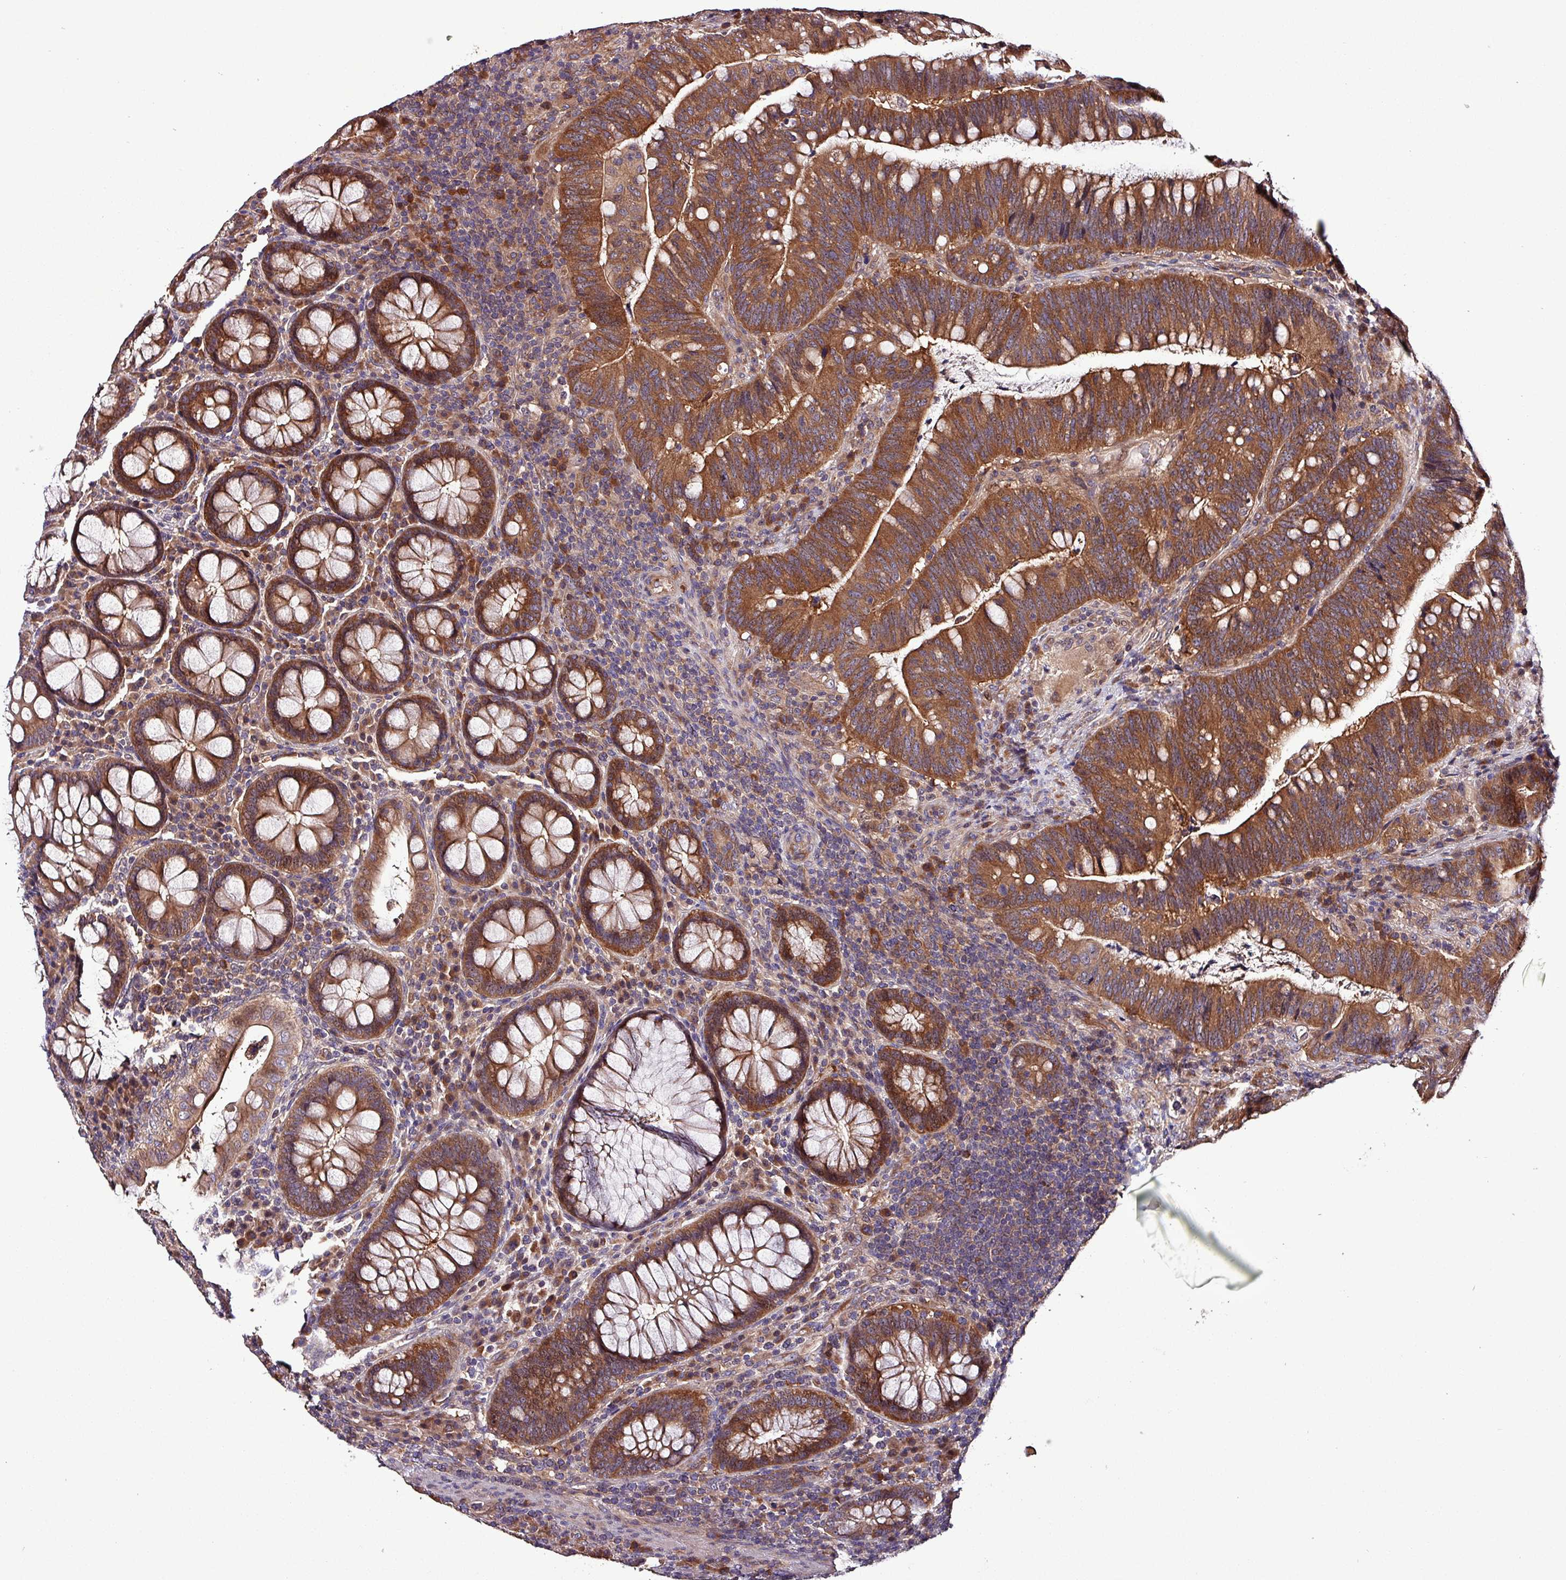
{"staining": {"intensity": "strong", "quantity": ">75%", "location": "cytoplasmic/membranous"}, "tissue": "colorectal cancer", "cell_type": "Tumor cells", "image_type": "cancer", "snomed": [{"axis": "morphology", "description": "Adenocarcinoma, NOS"}, {"axis": "topography", "description": "Colon"}], "caption": "The histopathology image exhibits immunohistochemical staining of colorectal adenocarcinoma. There is strong cytoplasmic/membranous staining is seen in about >75% of tumor cells. The staining was performed using DAB (3,3'-diaminobenzidine) to visualize the protein expression in brown, while the nuclei were stained in blue with hematoxylin (Magnification: 20x).", "gene": "PAFAH1B2", "patient": {"sex": "female", "age": 66}}